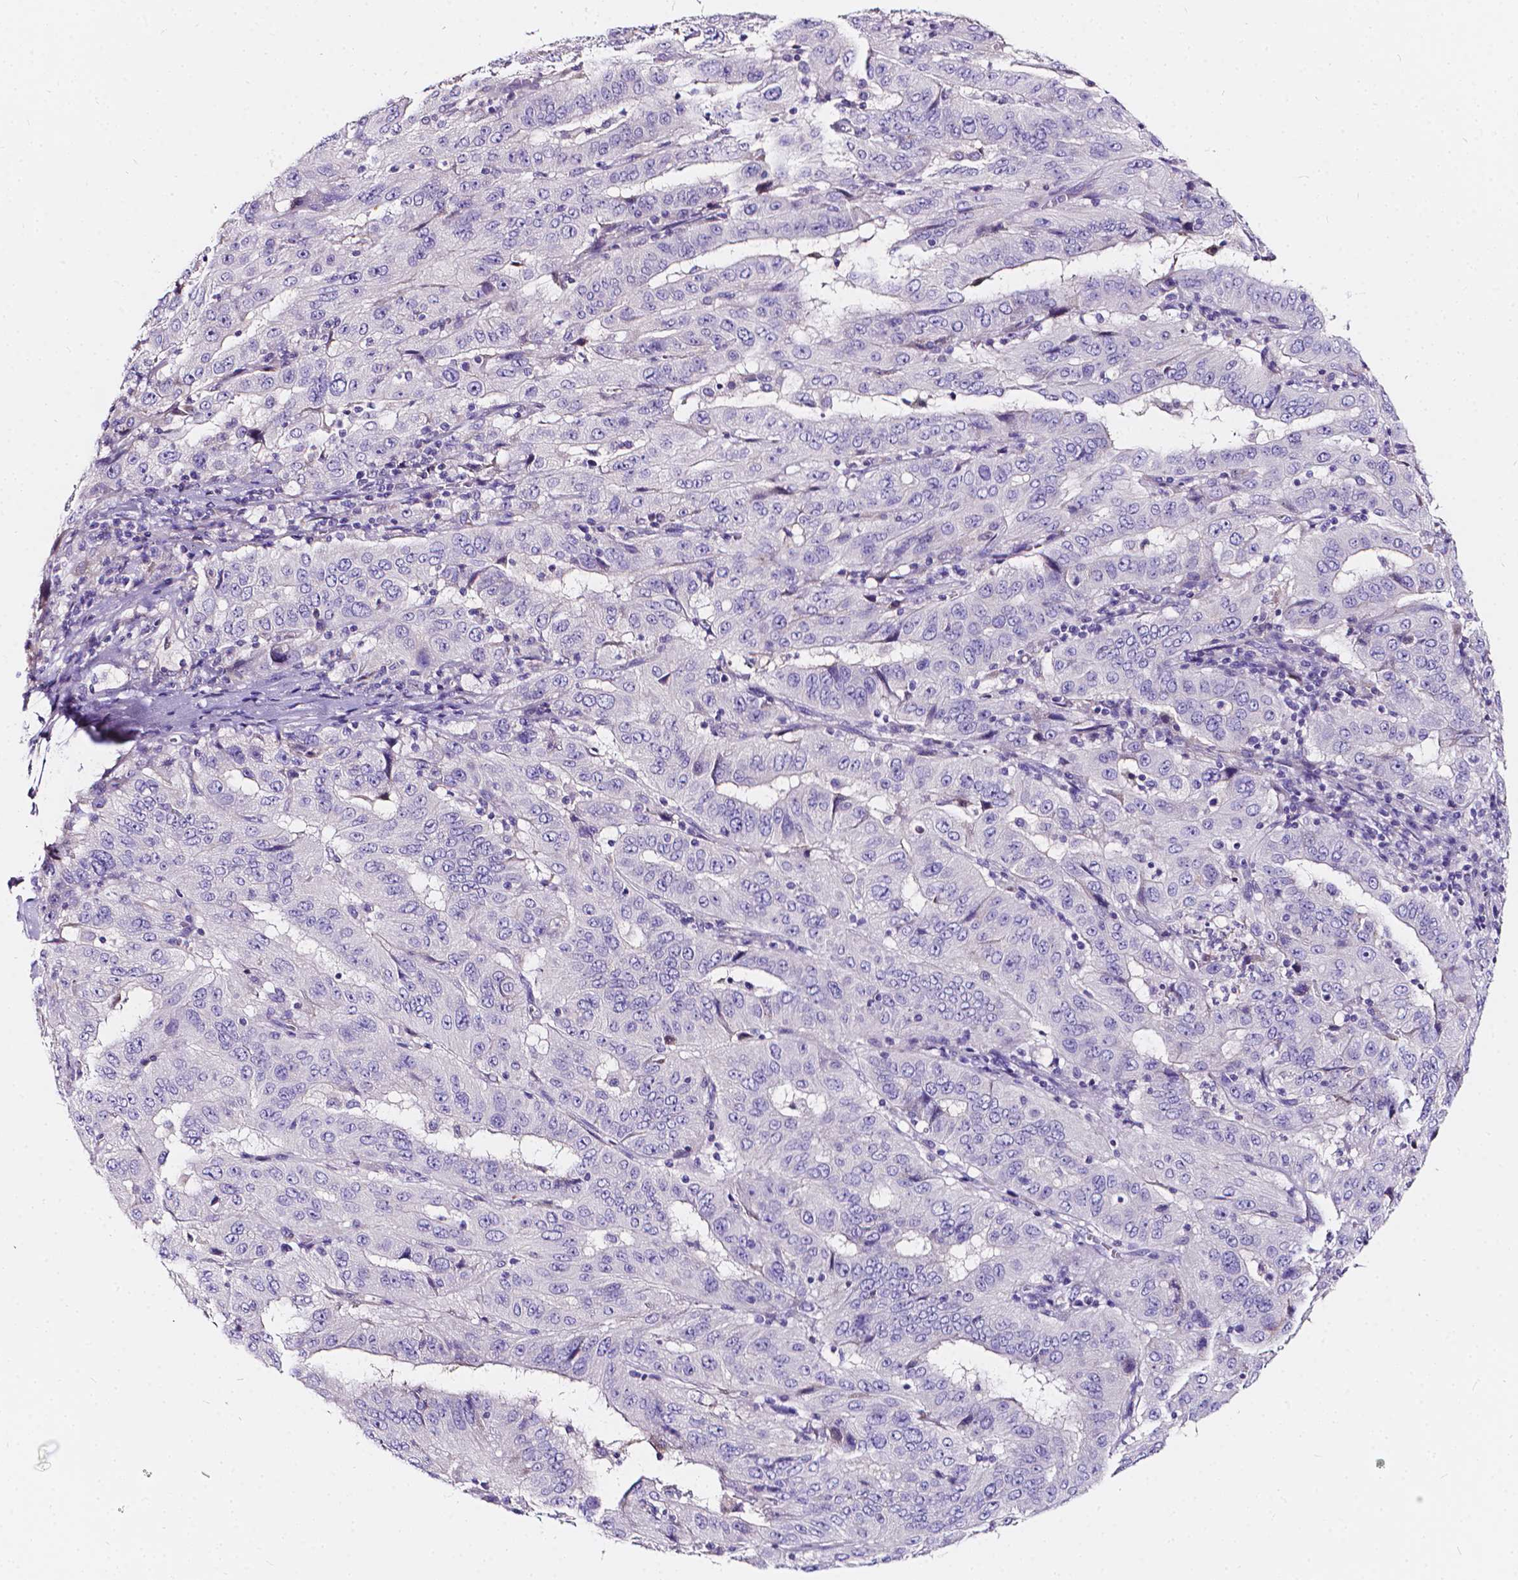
{"staining": {"intensity": "negative", "quantity": "none", "location": "none"}, "tissue": "pancreatic cancer", "cell_type": "Tumor cells", "image_type": "cancer", "snomed": [{"axis": "morphology", "description": "Adenocarcinoma, NOS"}, {"axis": "topography", "description": "Pancreas"}], "caption": "Pancreatic cancer was stained to show a protein in brown. There is no significant staining in tumor cells. (Immunohistochemistry (ihc), brightfield microscopy, high magnification).", "gene": "CLSTN2", "patient": {"sex": "male", "age": 63}}